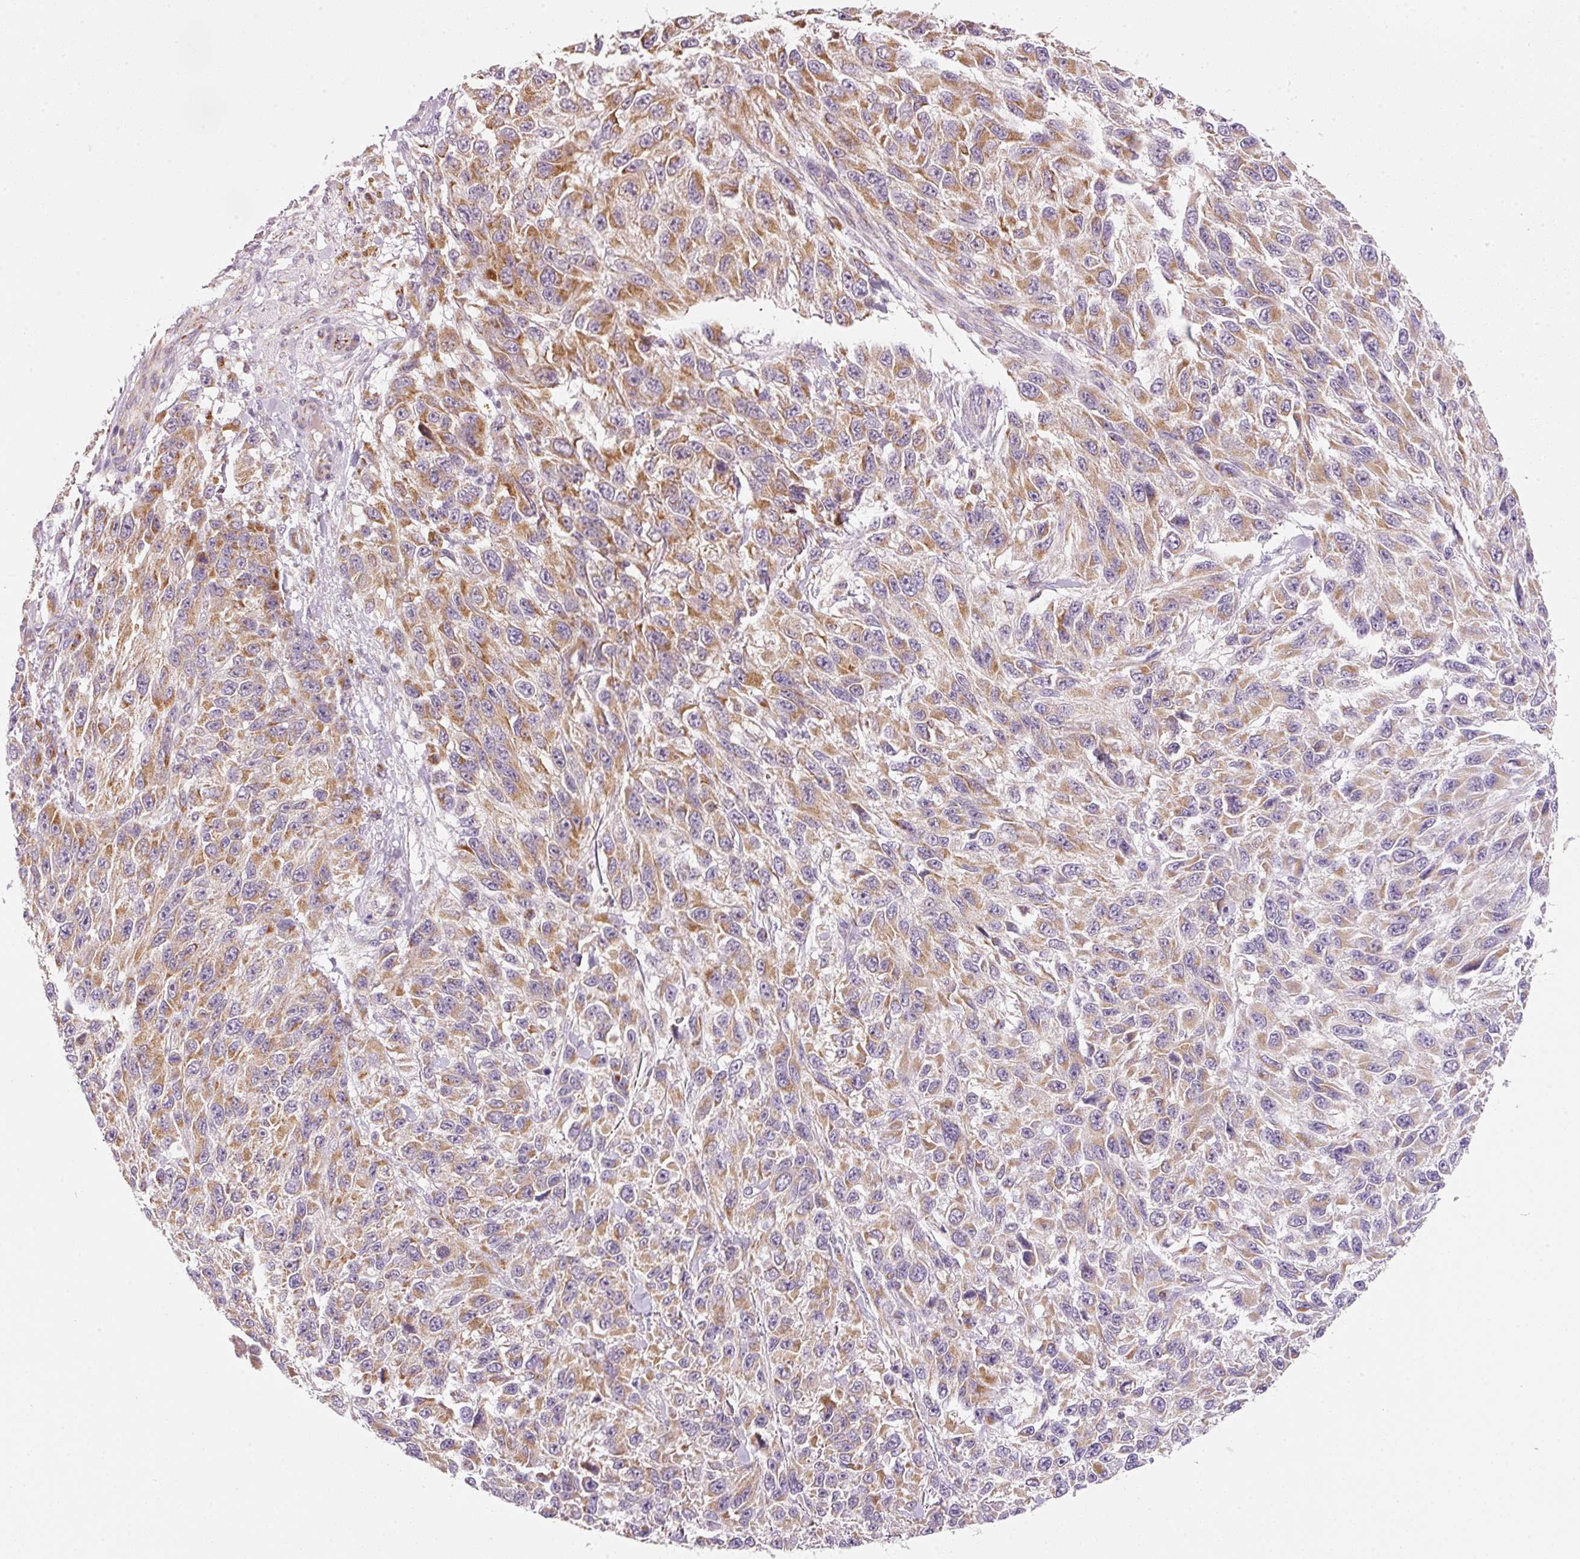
{"staining": {"intensity": "moderate", "quantity": ">75%", "location": "cytoplasmic/membranous"}, "tissue": "melanoma", "cell_type": "Tumor cells", "image_type": "cancer", "snomed": [{"axis": "morphology", "description": "Malignant melanoma, NOS"}, {"axis": "topography", "description": "Skin"}], "caption": "There is medium levels of moderate cytoplasmic/membranous expression in tumor cells of malignant melanoma, as demonstrated by immunohistochemical staining (brown color).", "gene": "FAM78B", "patient": {"sex": "female", "age": 96}}